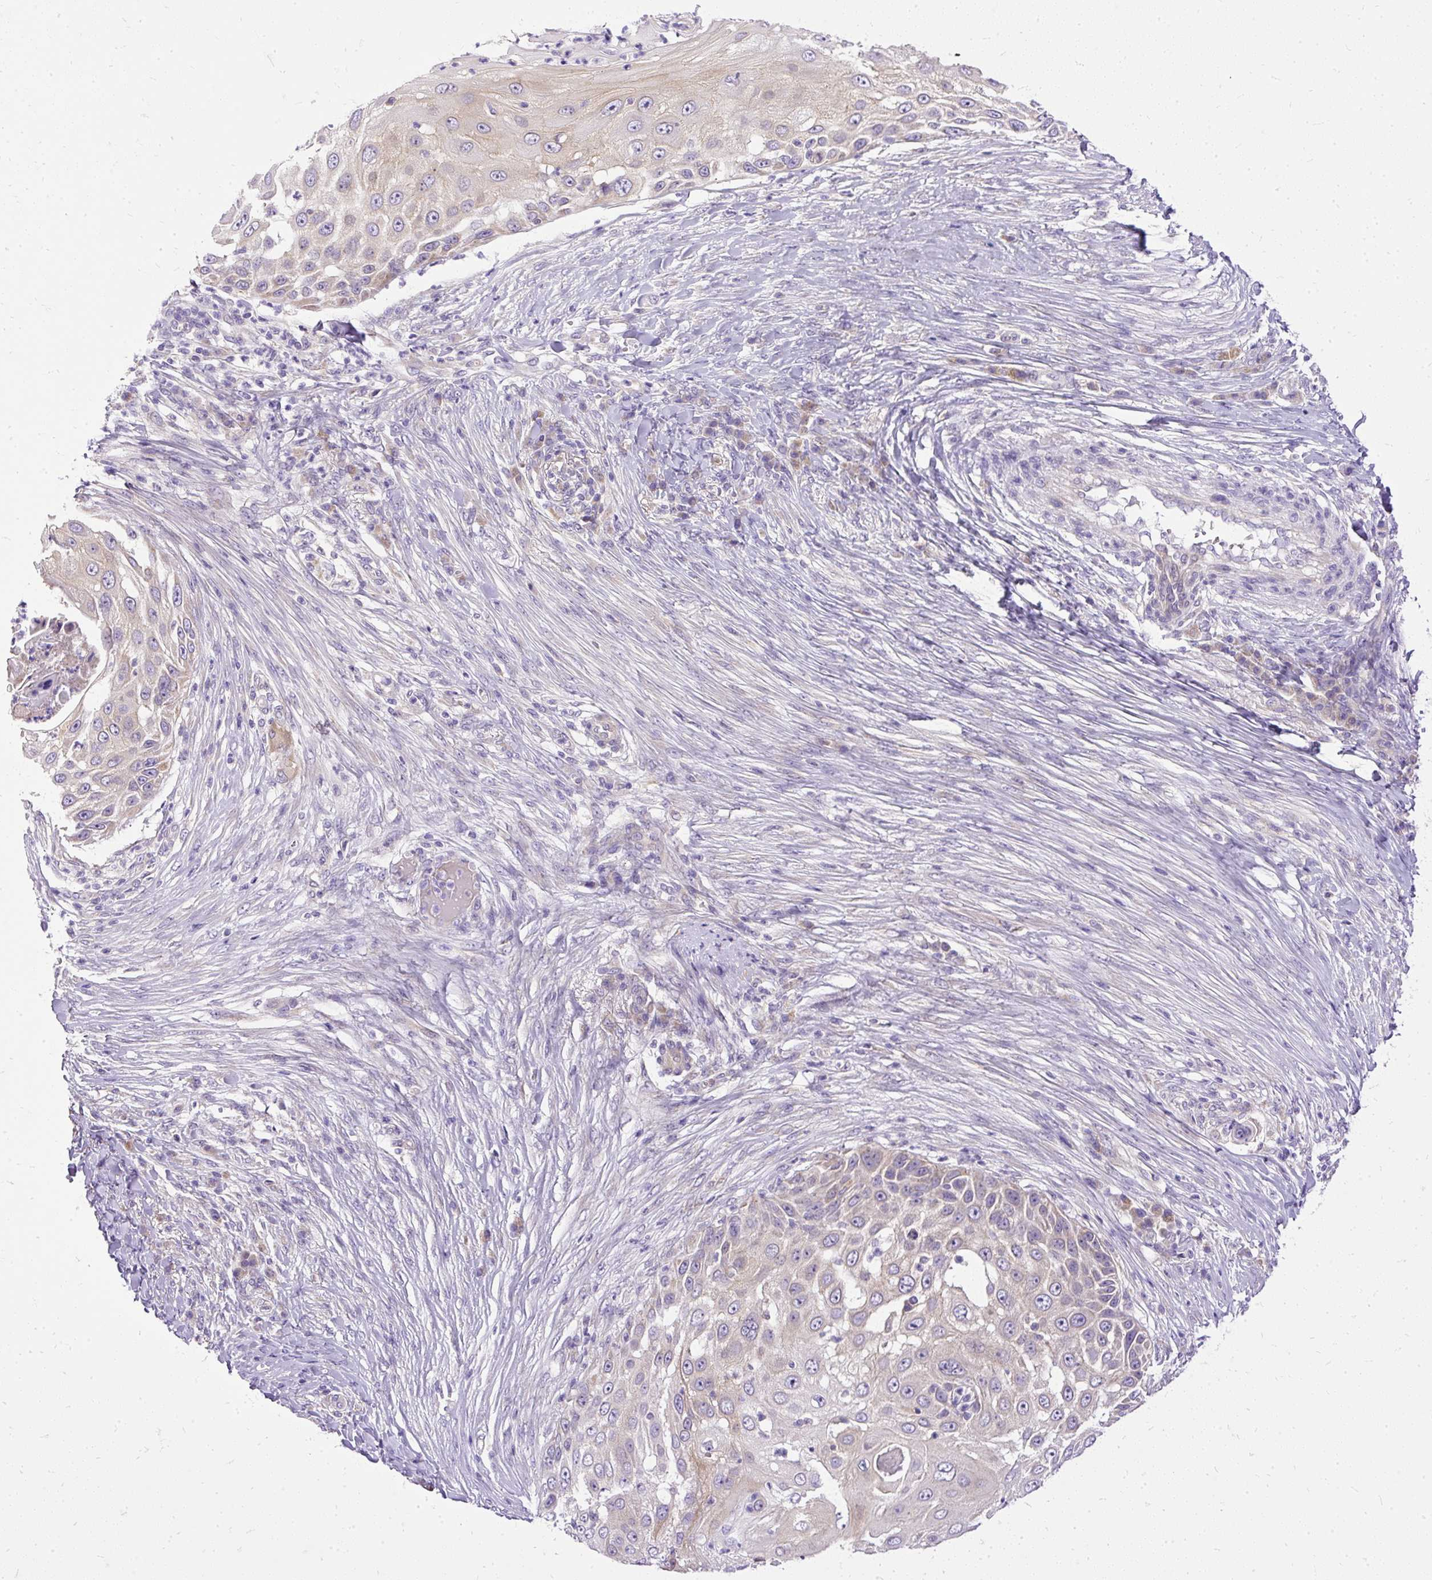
{"staining": {"intensity": "weak", "quantity": "<25%", "location": "cytoplasmic/membranous"}, "tissue": "skin cancer", "cell_type": "Tumor cells", "image_type": "cancer", "snomed": [{"axis": "morphology", "description": "Squamous cell carcinoma, NOS"}, {"axis": "topography", "description": "Skin"}], "caption": "Immunohistochemical staining of human skin cancer shows no significant positivity in tumor cells. (Stains: DAB (3,3'-diaminobenzidine) immunohistochemistry with hematoxylin counter stain, Microscopy: brightfield microscopy at high magnification).", "gene": "AMFR", "patient": {"sex": "female", "age": 44}}